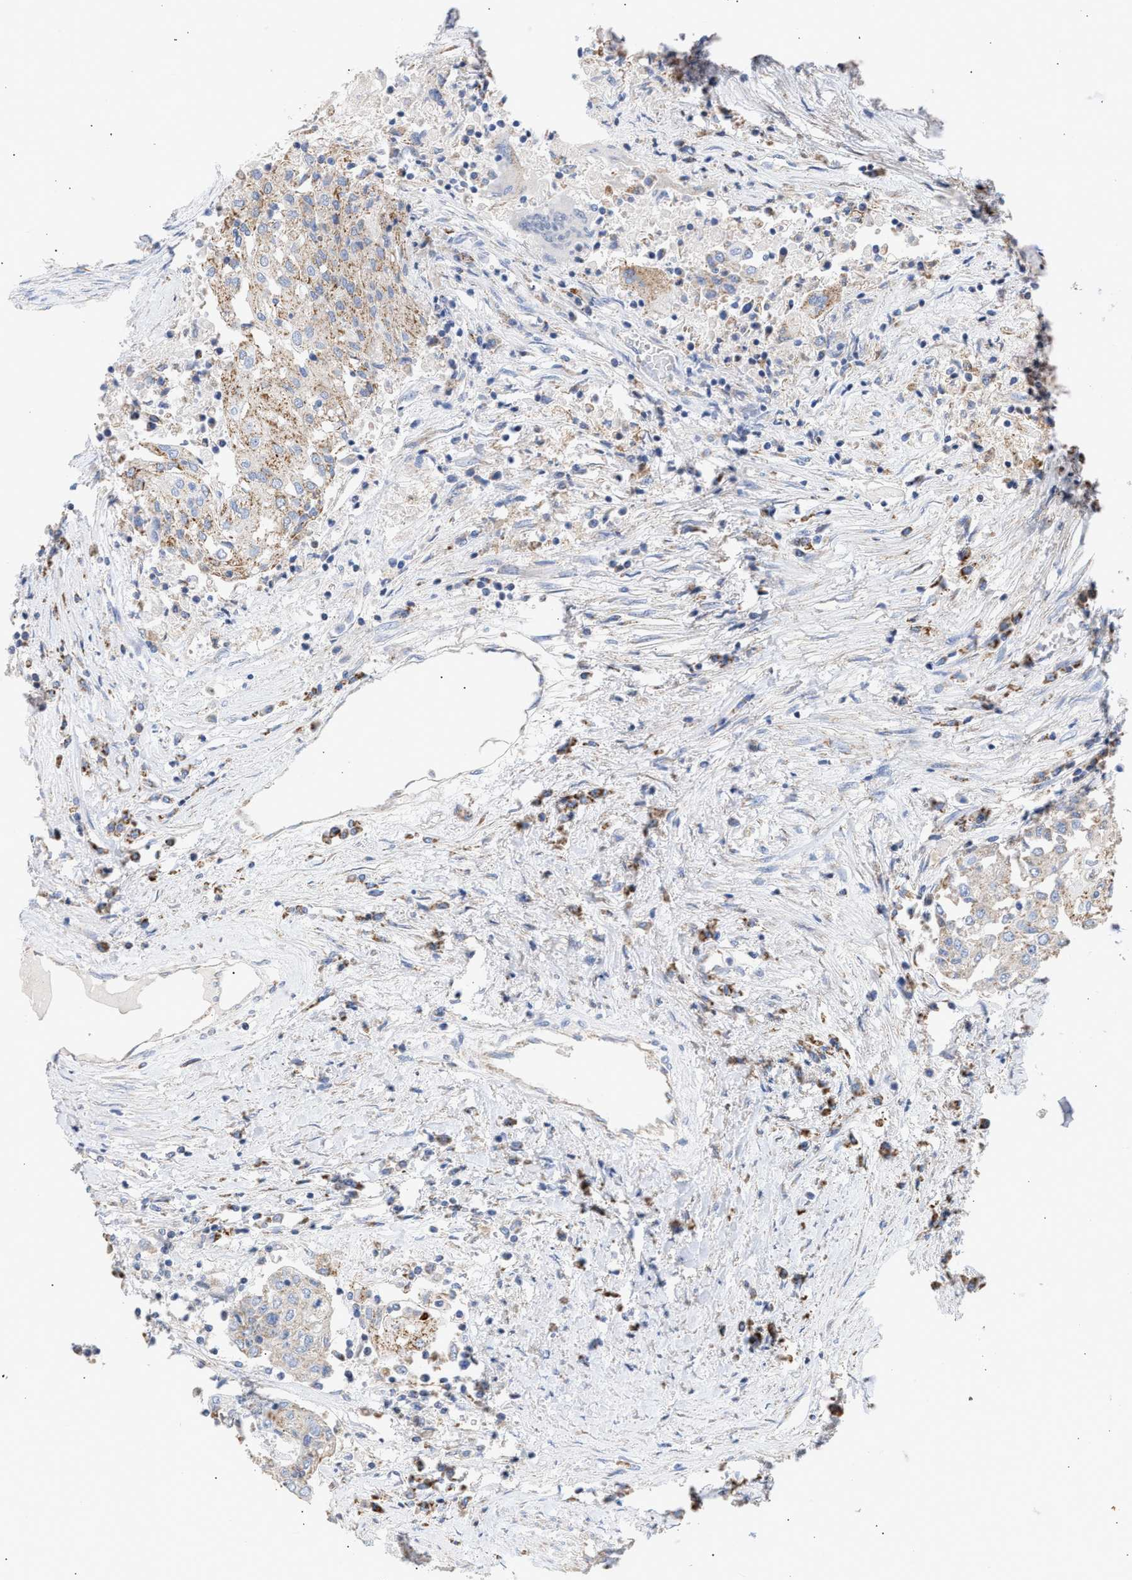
{"staining": {"intensity": "weak", "quantity": ">75%", "location": "cytoplasmic/membranous"}, "tissue": "urothelial cancer", "cell_type": "Tumor cells", "image_type": "cancer", "snomed": [{"axis": "morphology", "description": "Urothelial carcinoma, High grade"}, {"axis": "topography", "description": "Urinary bladder"}], "caption": "A high-resolution micrograph shows immunohistochemistry staining of high-grade urothelial carcinoma, which reveals weak cytoplasmic/membranous expression in about >75% of tumor cells. The protein of interest is stained brown, and the nuclei are stained in blue (DAB (3,3'-diaminobenzidine) IHC with brightfield microscopy, high magnification).", "gene": "ACOT13", "patient": {"sex": "female", "age": 85}}